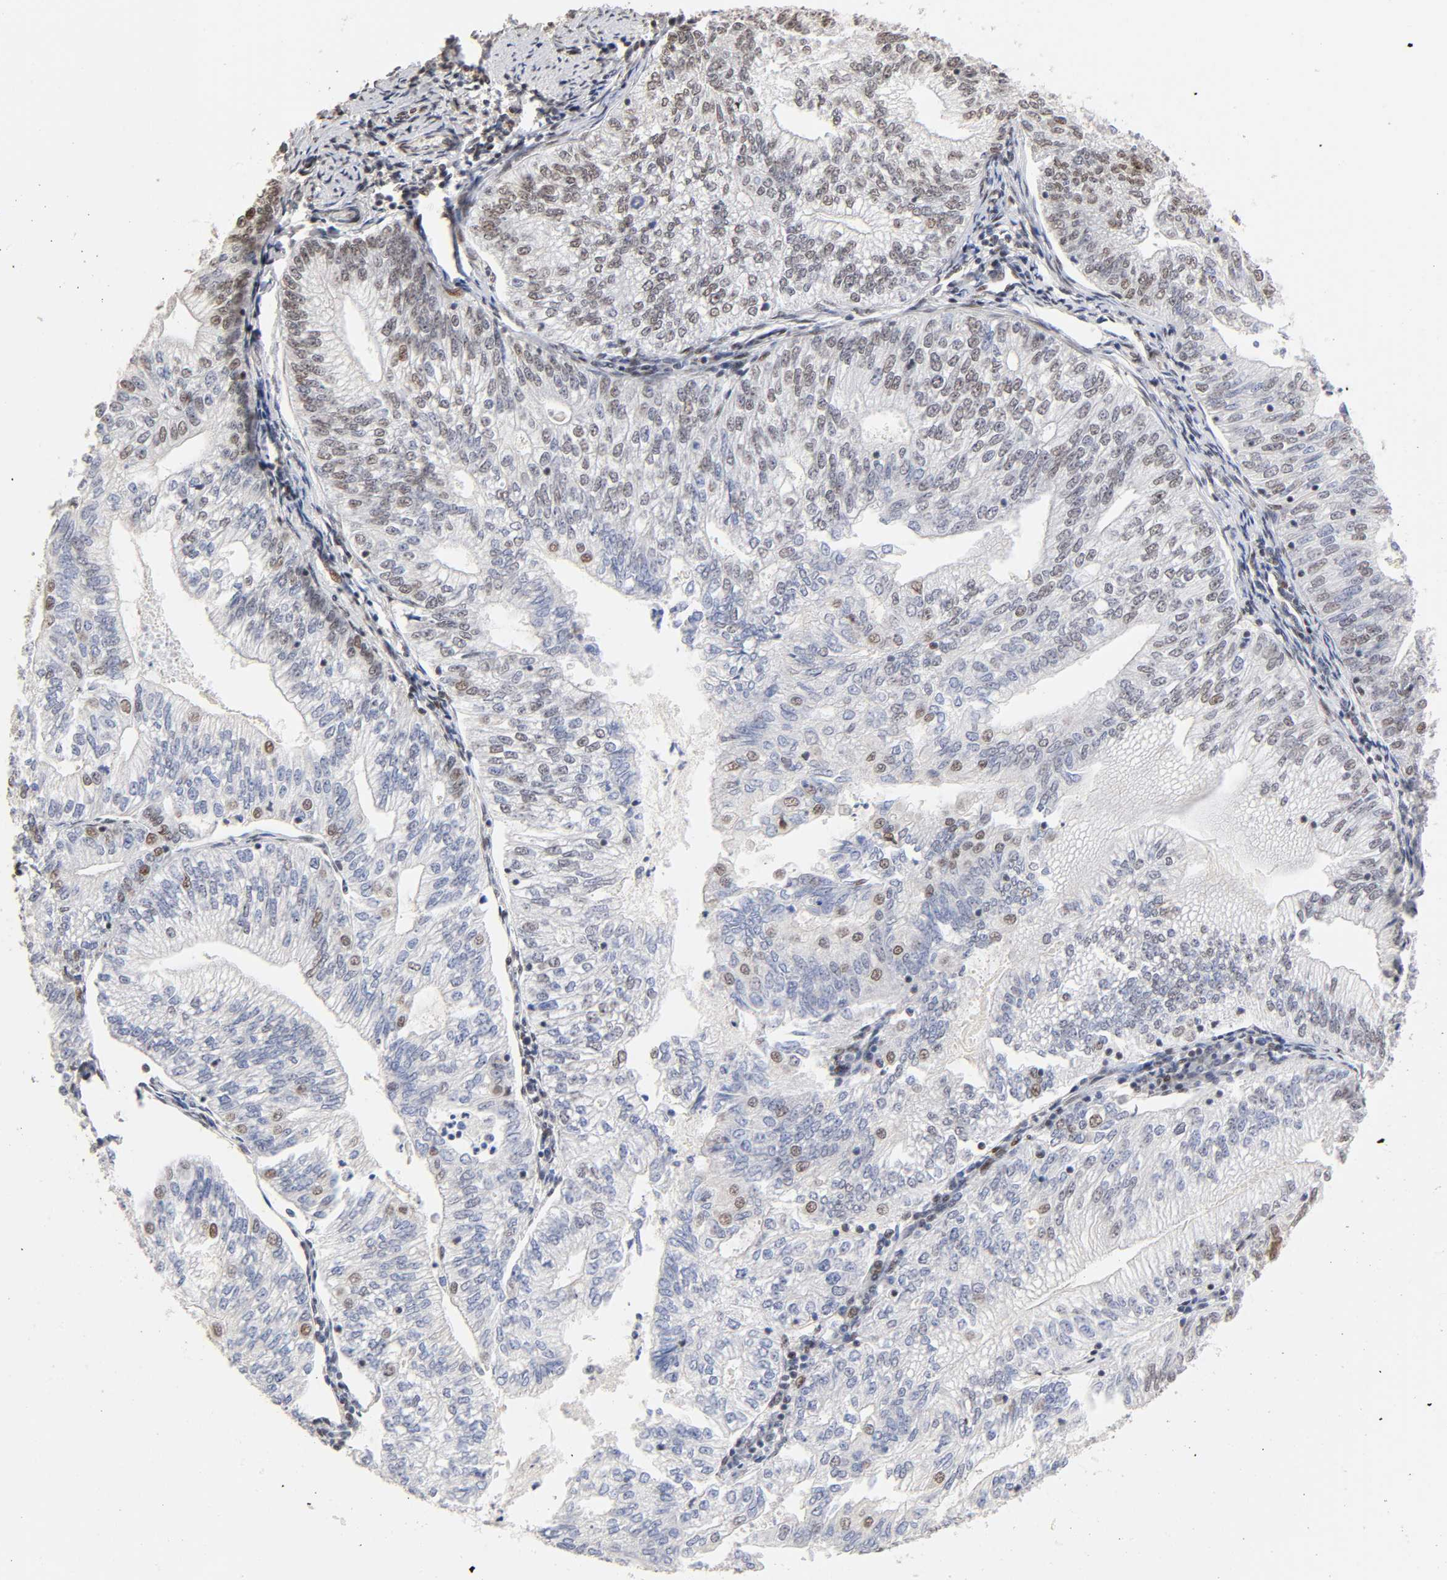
{"staining": {"intensity": "weak", "quantity": "25%-75%", "location": "nuclear"}, "tissue": "endometrial cancer", "cell_type": "Tumor cells", "image_type": "cancer", "snomed": [{"axis": "morphology", "description": "Adenocarcinoma, NOS"}, {"axis": "topography", "description": "Endometrium"}], "caption": "Protein expression by IHC reveals weak nuclear positivity in approximately 25%-75% of tumor cells in endometrial cancer.", "gene": "TP53RK", "patient": {"sex": "female", "age": 69}}